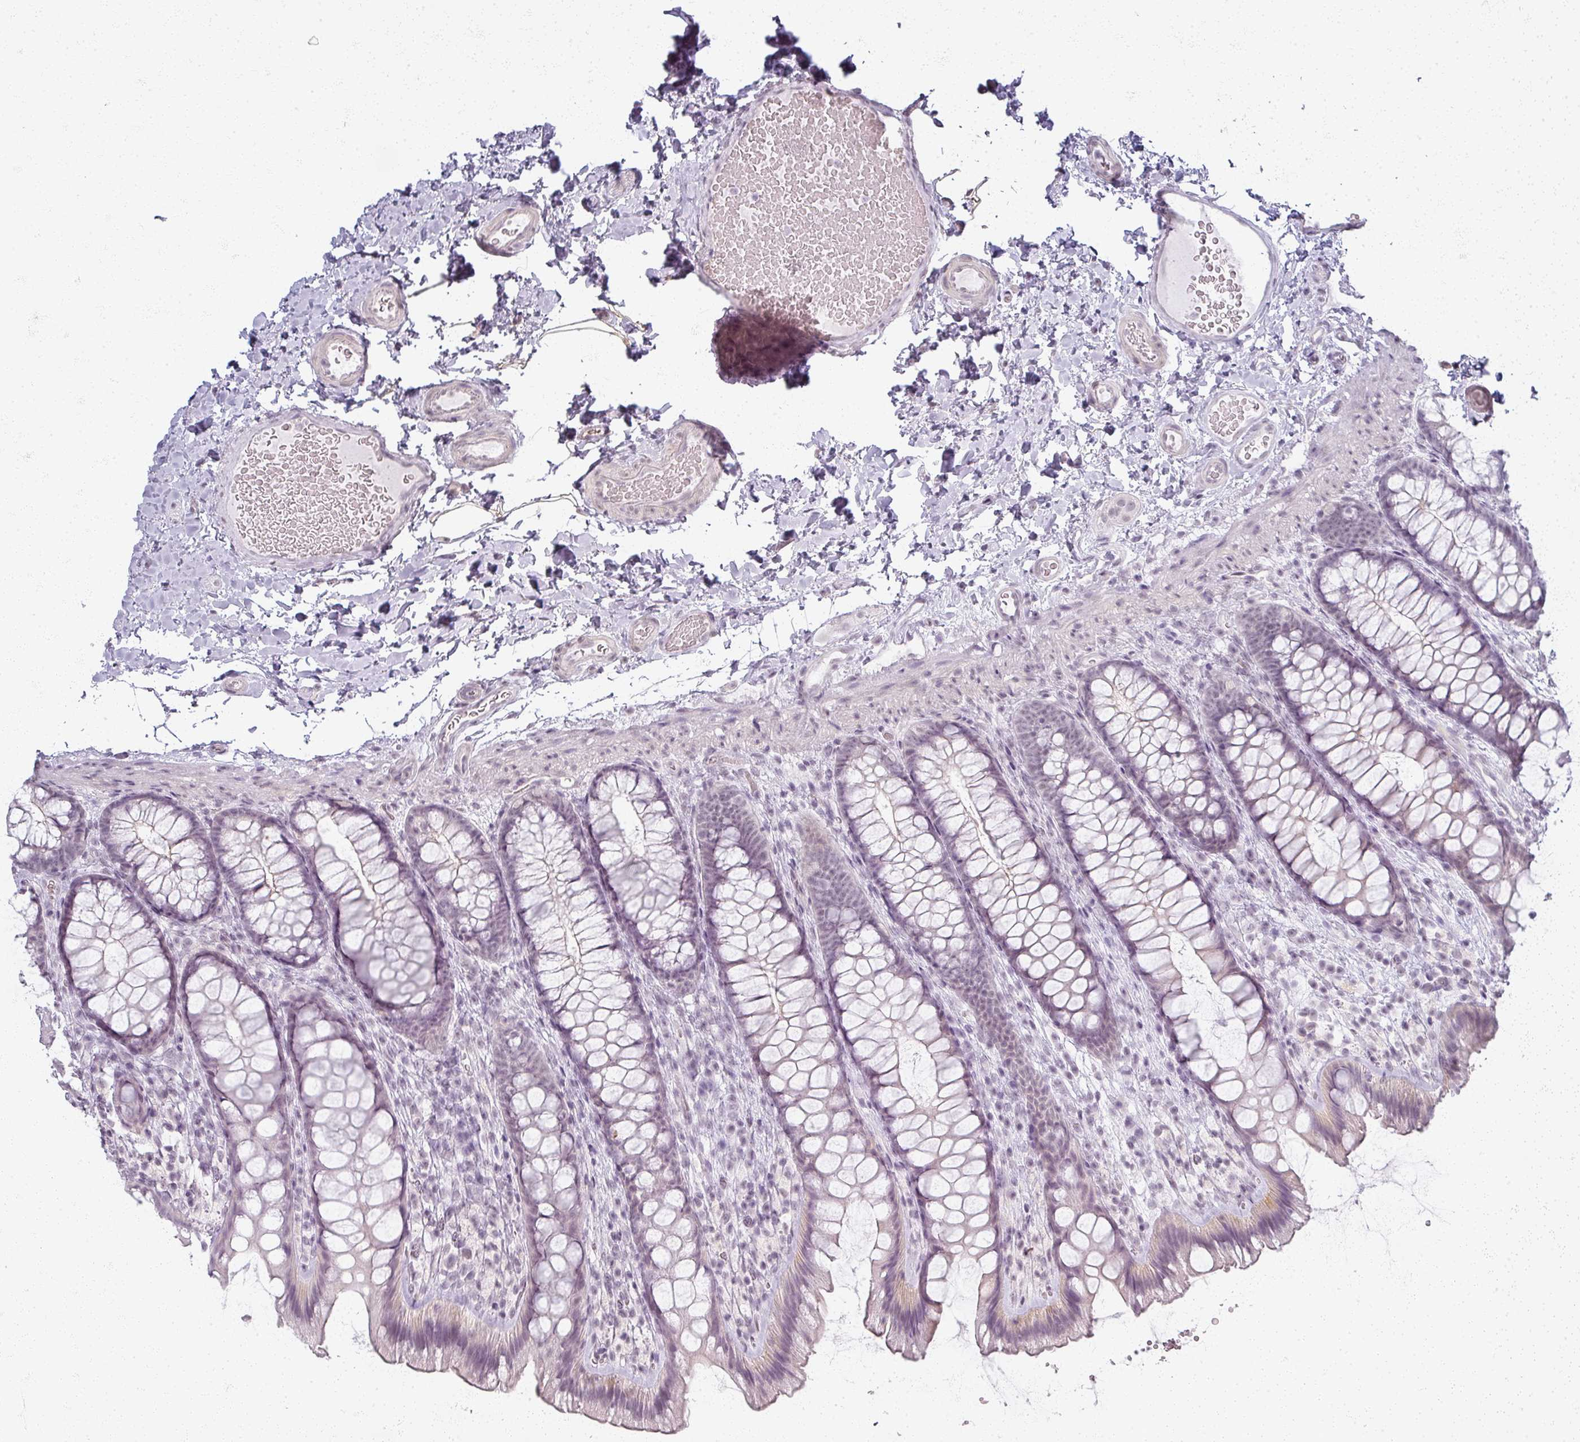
{"staining": {"intensity": "negative", "quantity": "none", "location": "none"}, "tissue": "colon", "cell_type": "Endothelial cells", "image_type": "normal", "snomed": [{"axis": "morphology", "description": "Normal tissue, NOS"}, {"axis": "topography", "description": "Colon"}], "caption": "Endothelial cells are negative for brown protein staining in unremarkable colon. (DAB immunohistochemistry (IHC) visualized using brightfield microscopy, high magnification).", "gene": "RFPL2", "patient": {"sex": "male", "age": 46}}